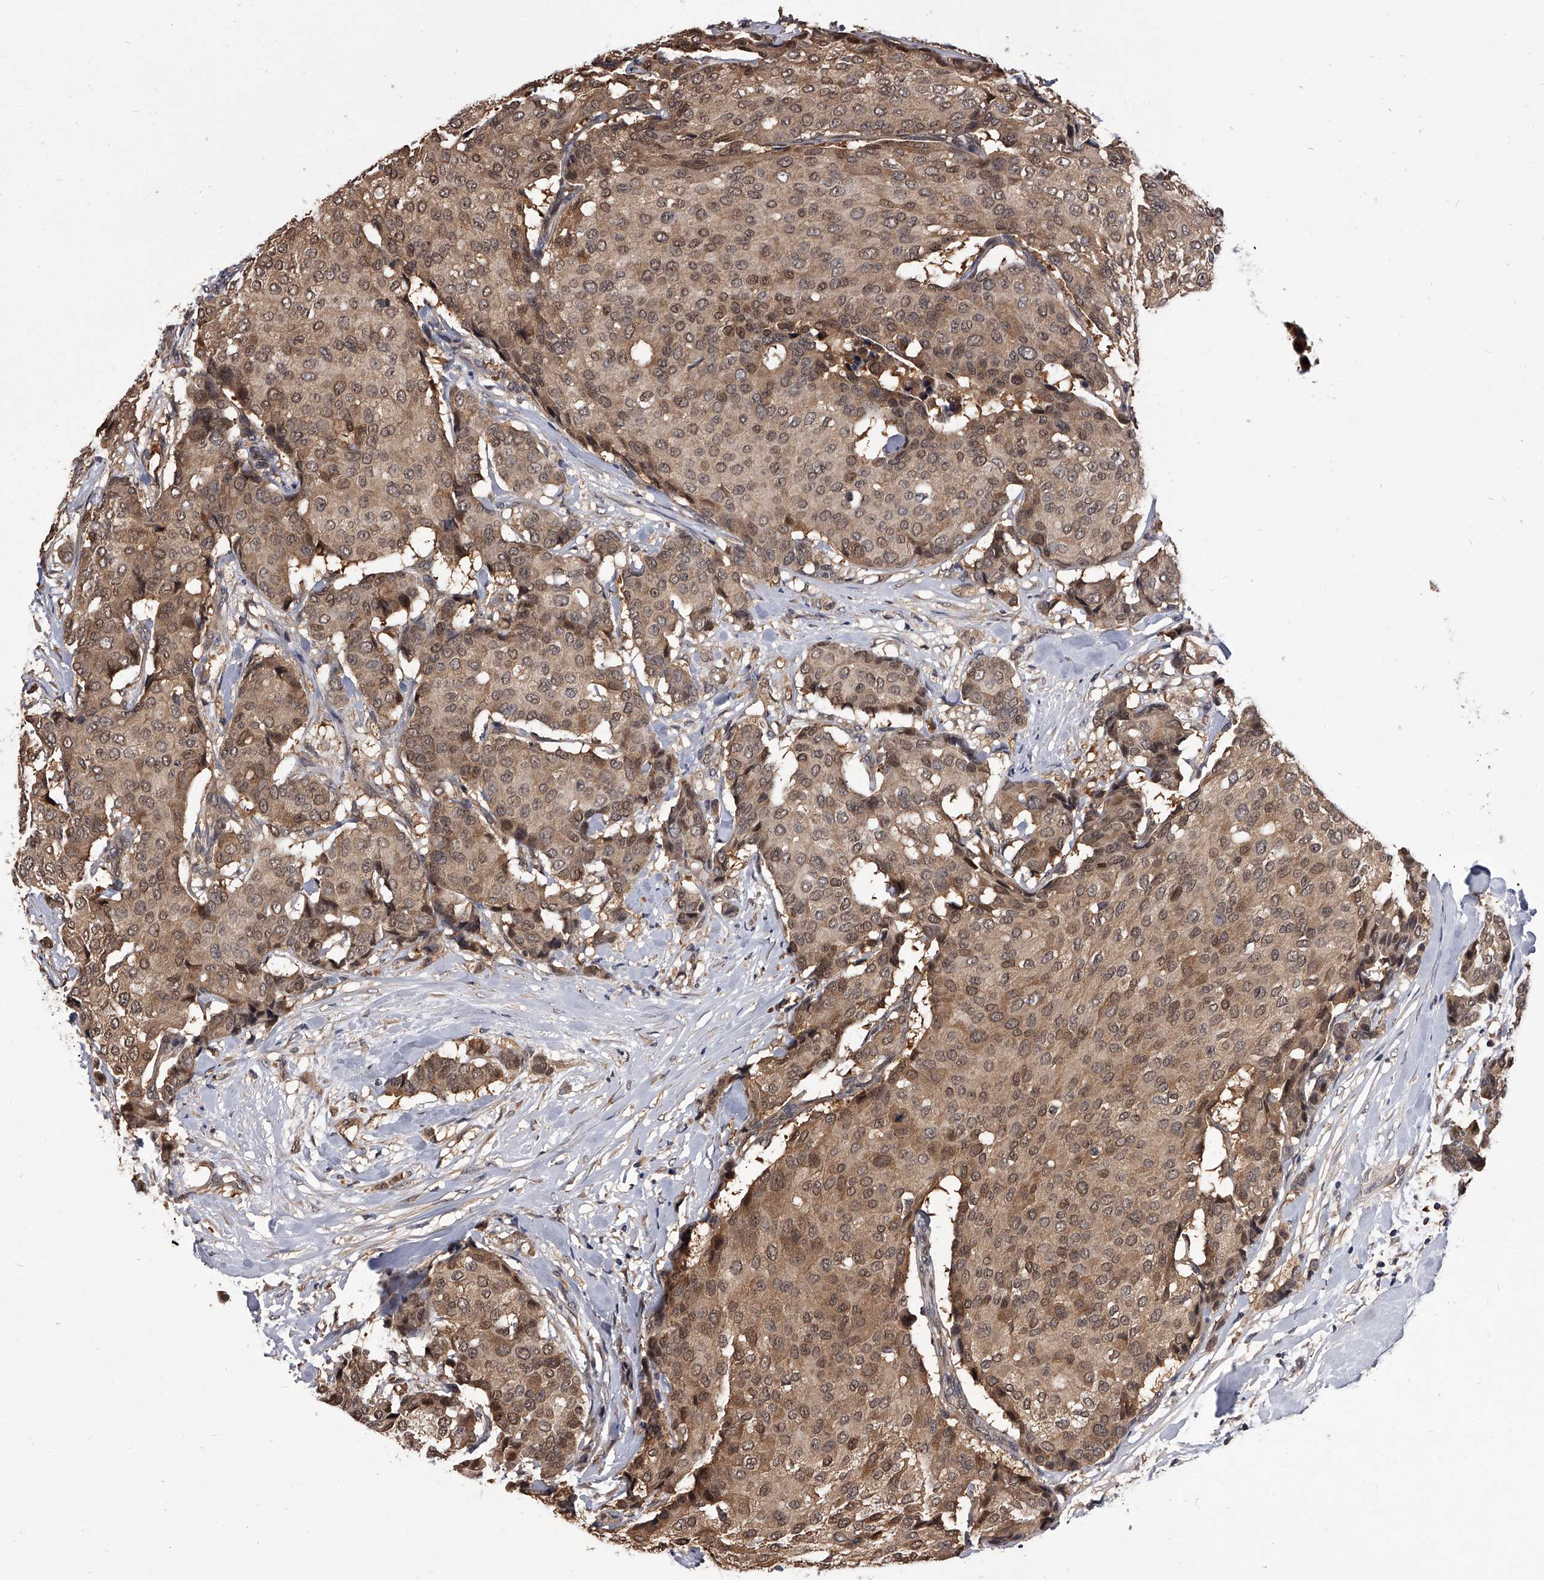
{"staining": {"intensity": "moderate", "quantity": ">75%", "location": "cytoplasmic/membranous,nuclear"}, "tissue": "breast cancer", "cell_type": "Tumor cells", "image_type": "cancer", "snomed": [{"axis": "morphology", "description": "Duct carcinoma"}, {"axis": "topography", "description": "Breast"}], "caption": "This is an image of immunohistochemistry staining of breast cancer, which shows moderate positivity in the cytoplasmic/membranous and nuclear of tumor cells.", "gene": "SLC18B1", "patient": {"sex": "female", "age": 75}}